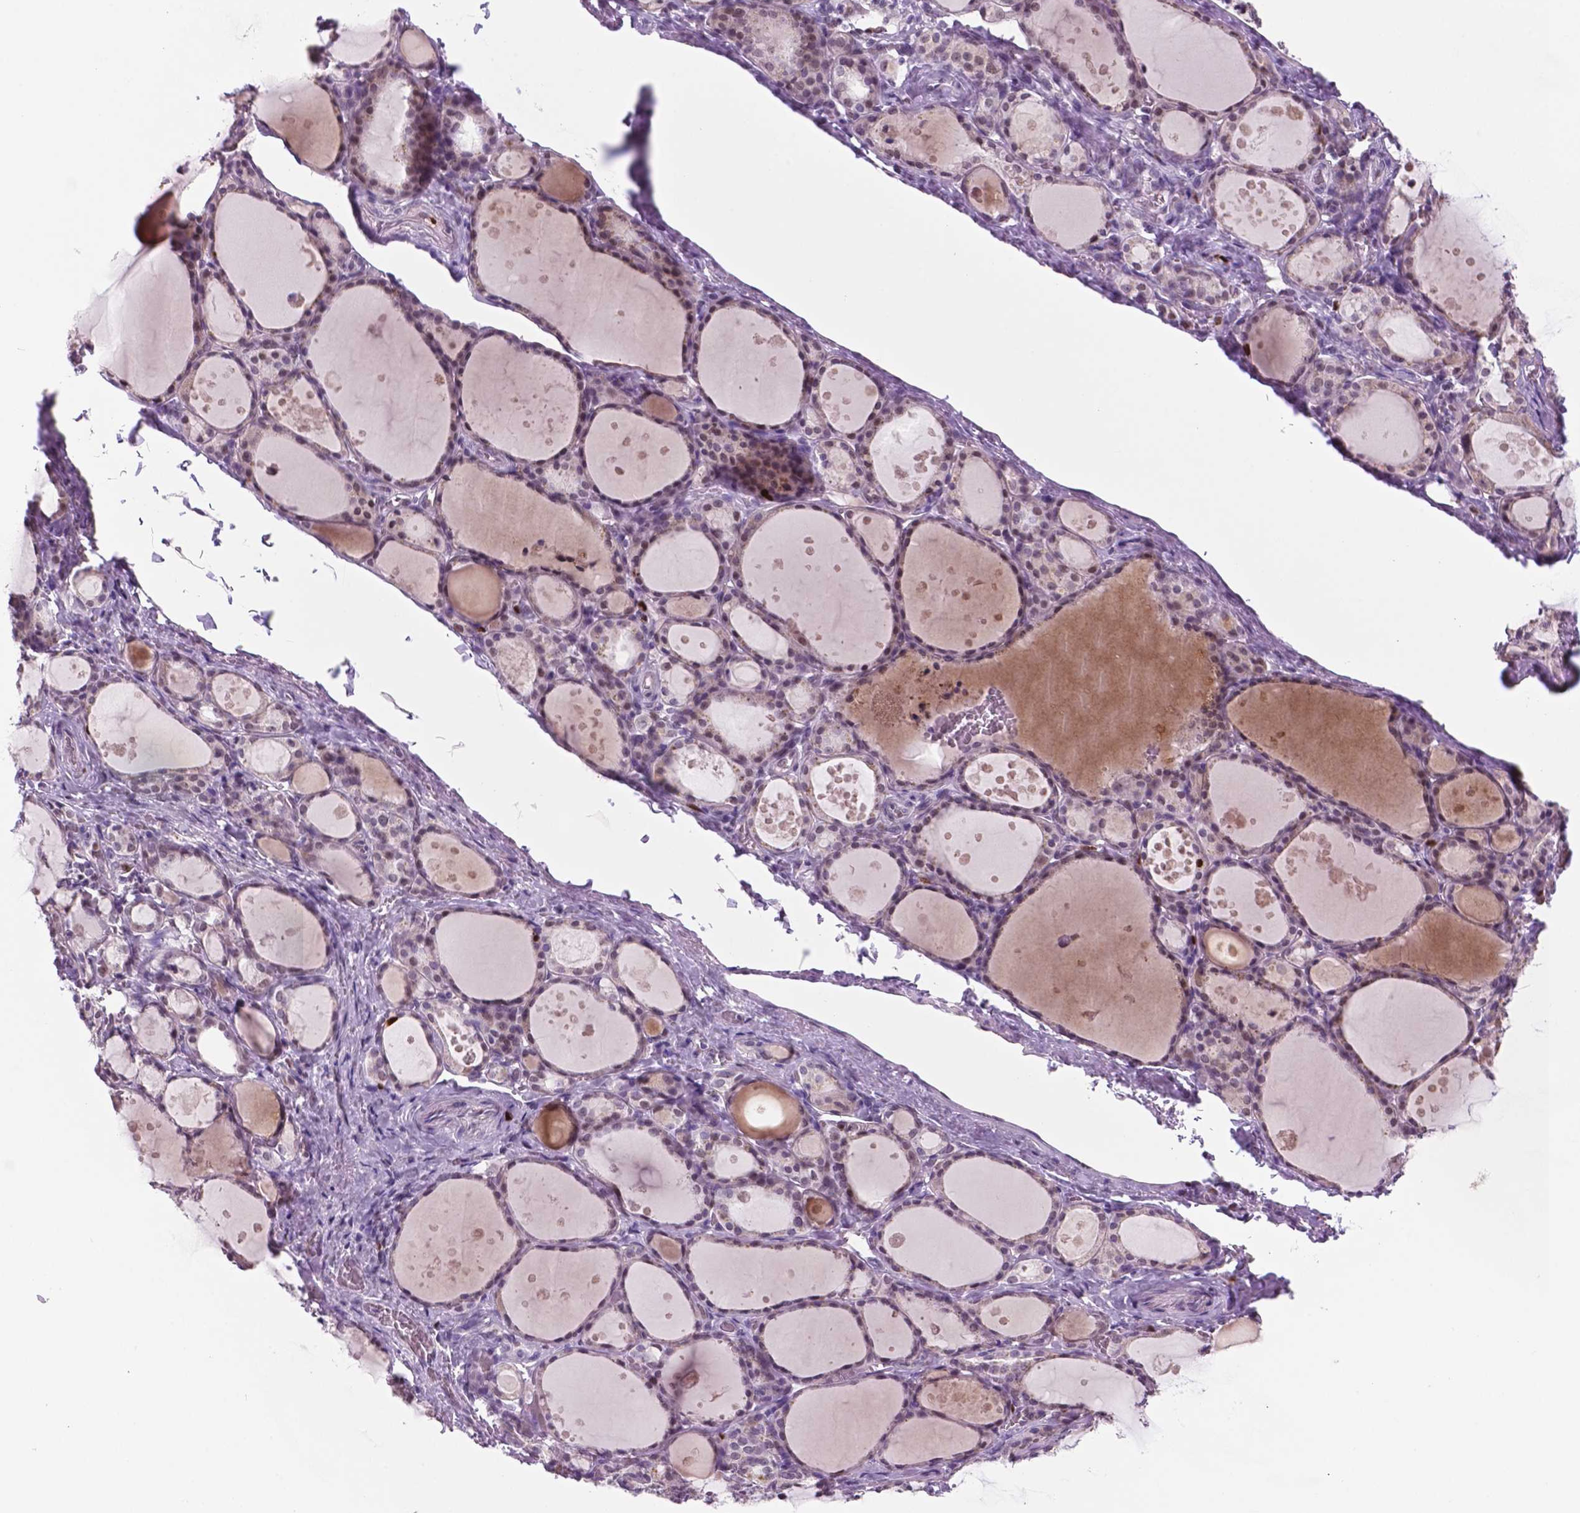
{"staining": {"intensity": "moderate", "quantity": "<25%", "location": "nuclear"}, "tissue": "thyroid gland", "cell_type": "Glandular cells", "image_type": "normal", "snomed": [{"axis": "morphology", "description": "Normal tissue, NOS"}, {"axis": "topography", "description": "Thyroid gland"}], "caption": "This image demonstrates immunohistochemistry staining of unremarkable human thyroid gland, with low moderate nuclear expression in approximately <25% of glandular cells.", "gene": "NCAPH2", "patient": {"sex": "male", "age": 68}}